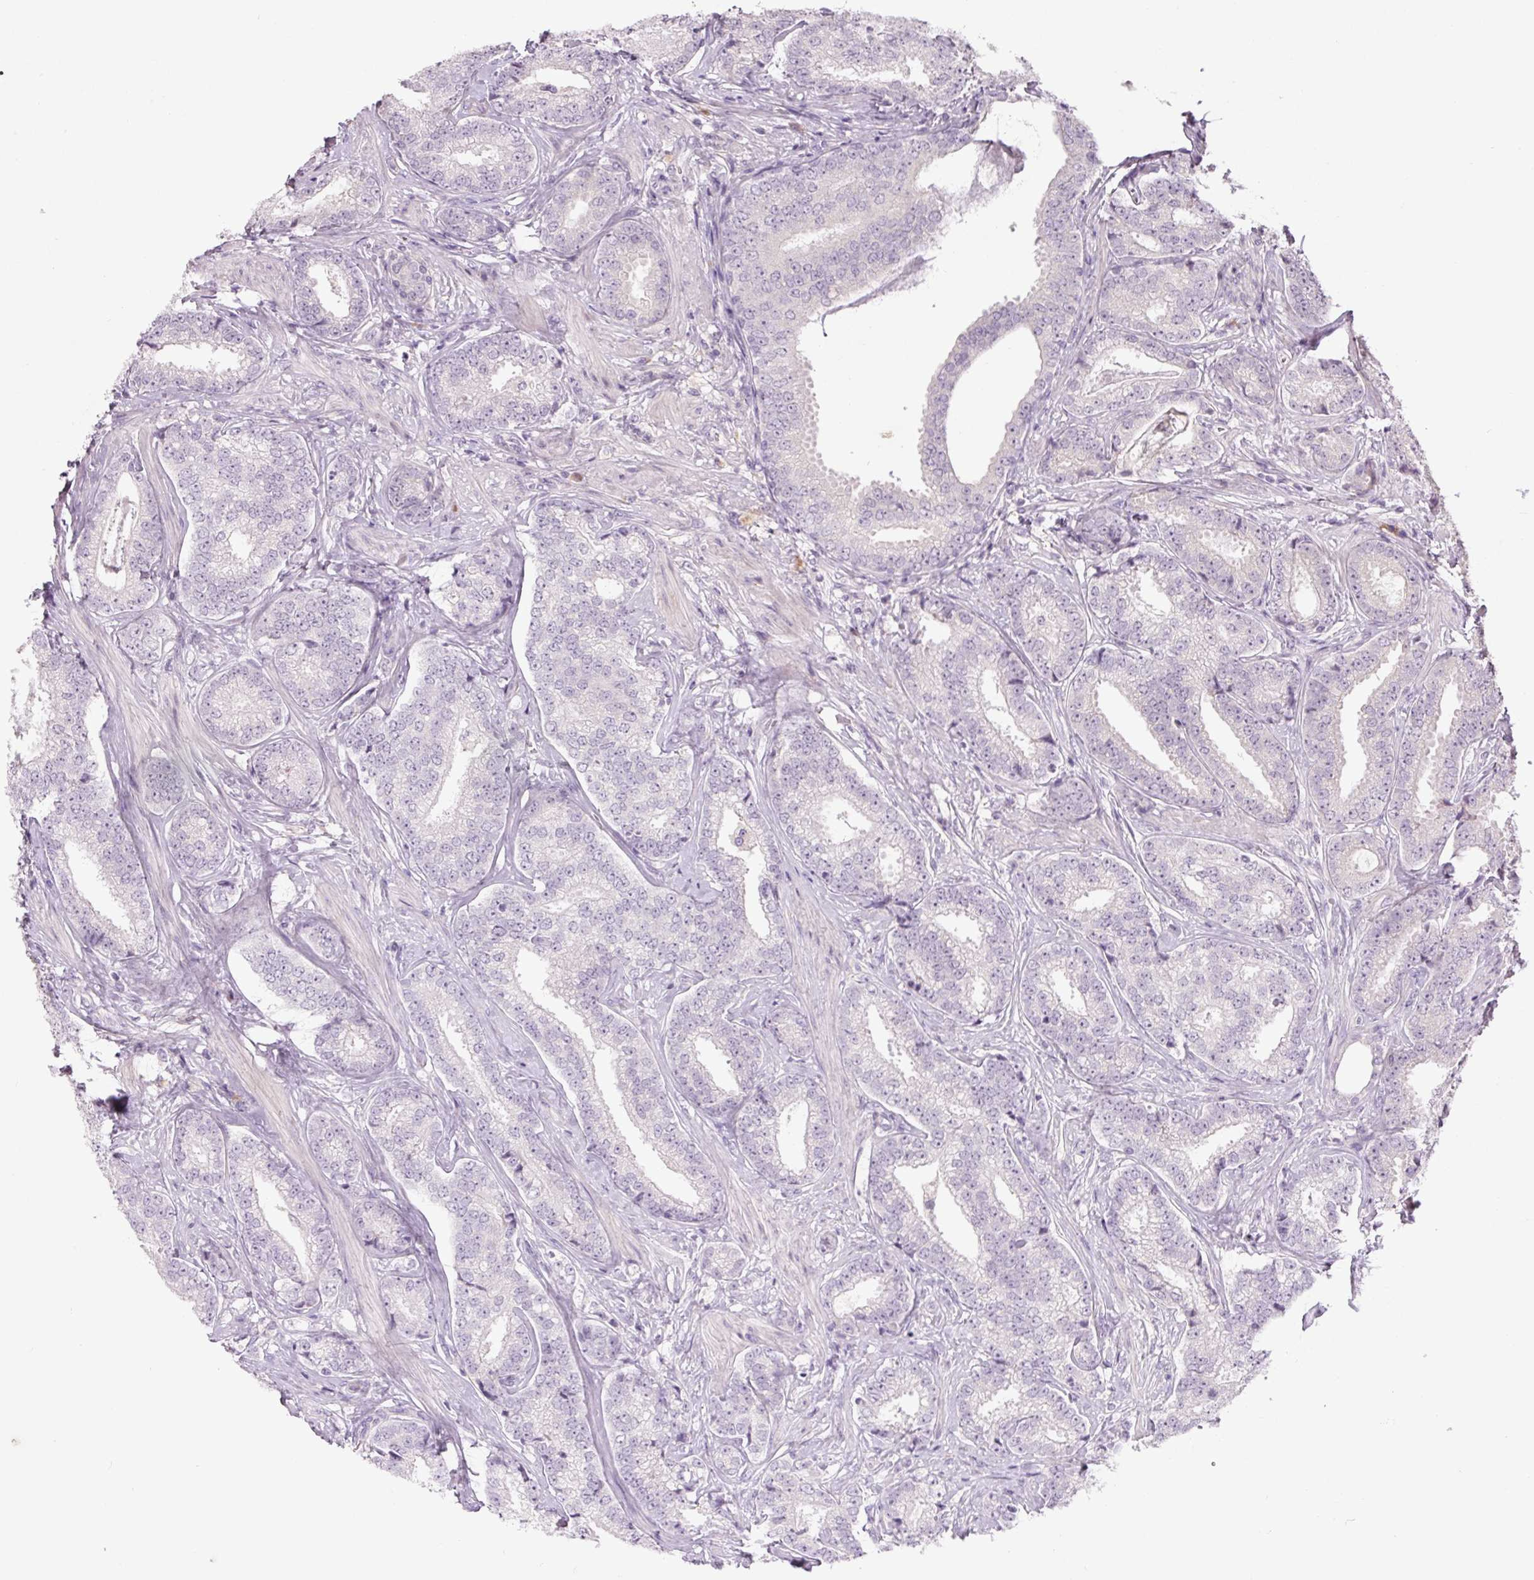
{"staining": {"intensity": "negative", "quantity": "none", "location": "none"}, "tissue": "prostate cancer", "cell_type": "Tumor cells", "image_type": "cancer", "snomed": [{"axis": "morphology", "description": "Adenocarcinoma, Low grade"}, {"axis": "topography", "description": "Prostate"}], "caption": "This is a photomicrograph of immunohistochemistry staining of prostate cancer (adenocarcinoma (low-grade)), which shows no positivity in tumor cells.", "gene": "TMEM100", "patient": {"sex": "male", "age": 63}}